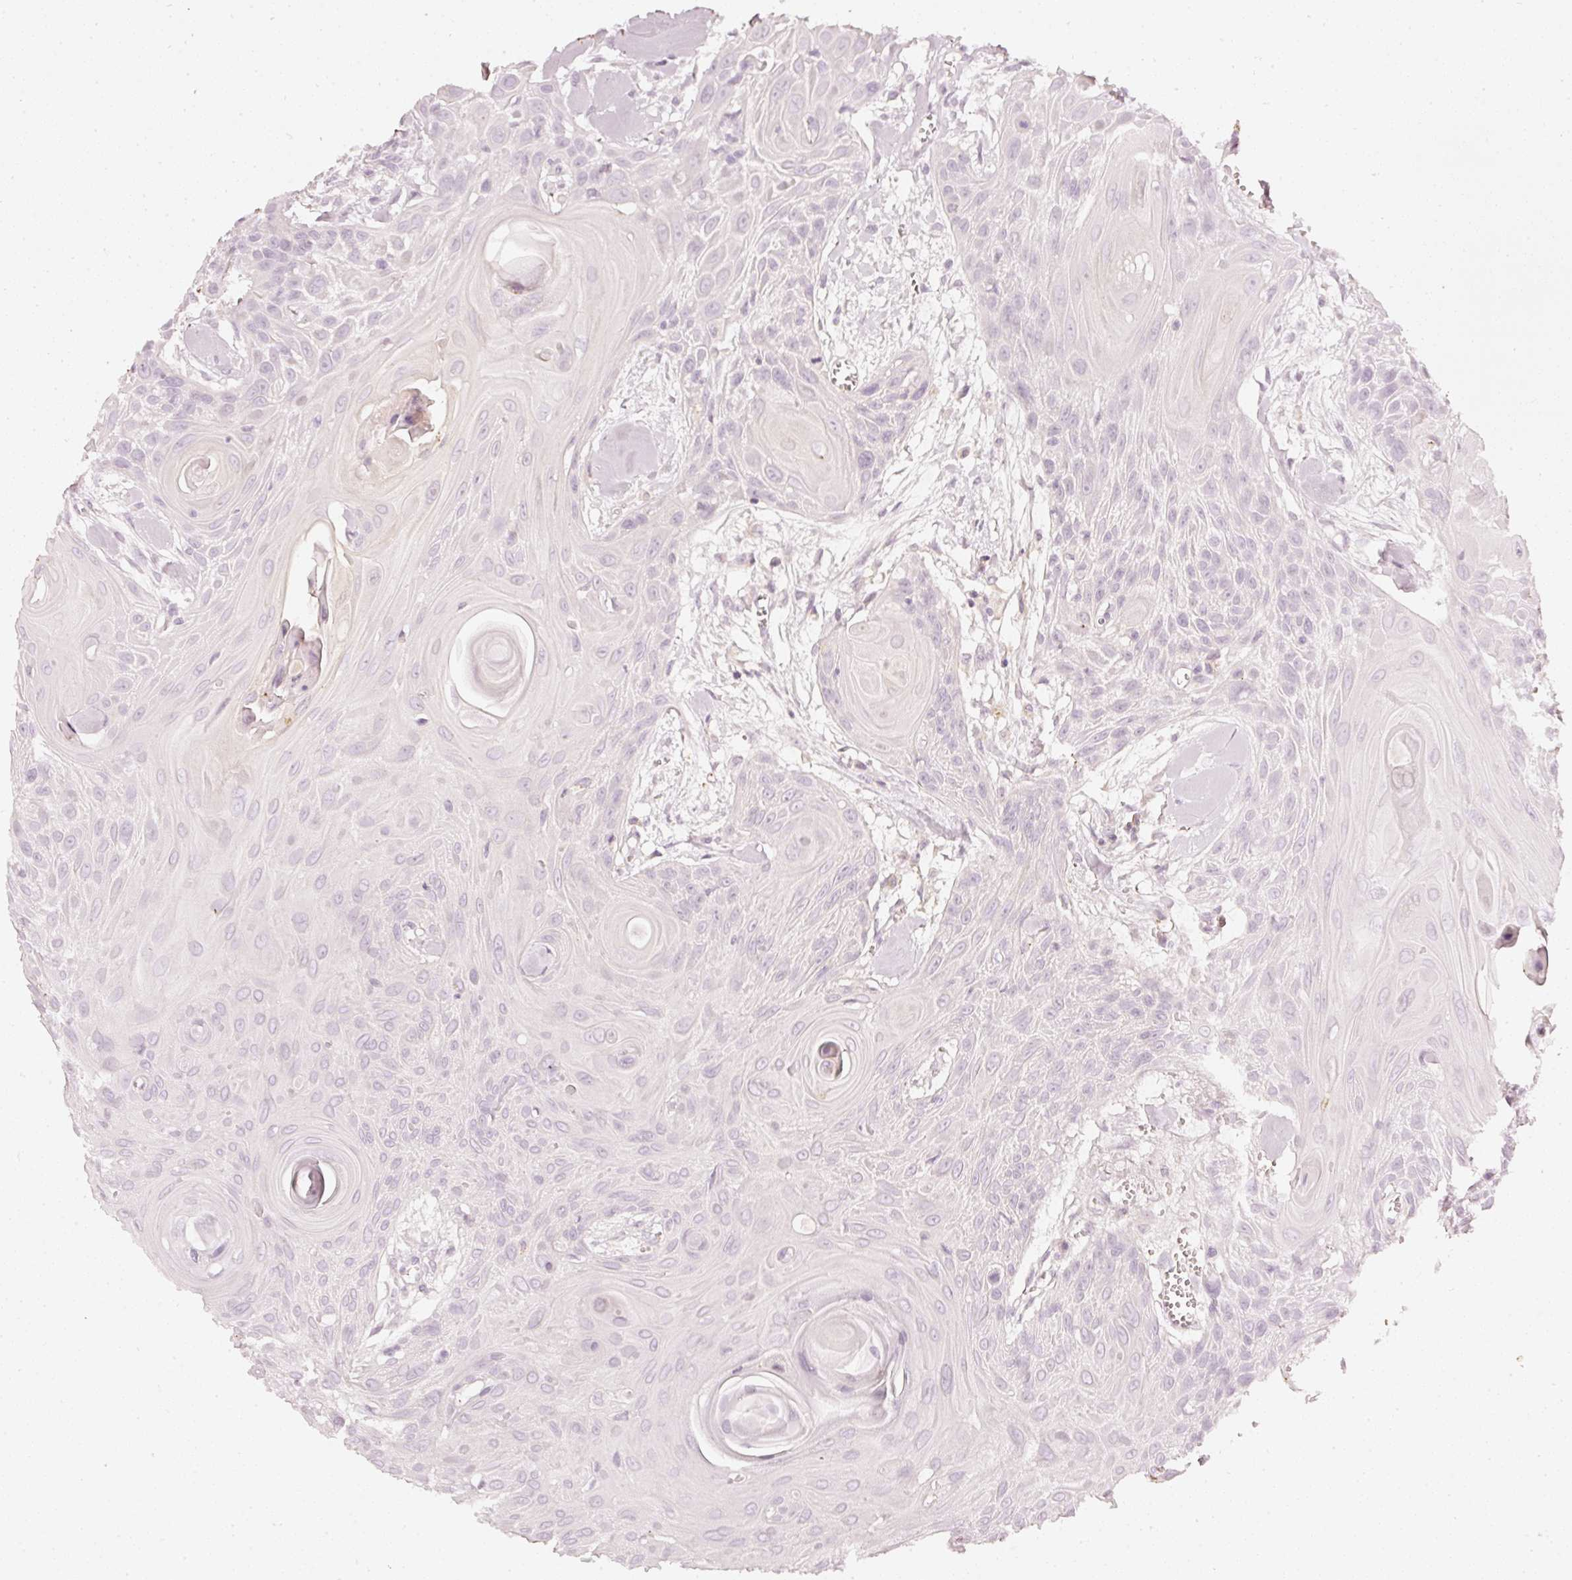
{"staining": {"intensity": "negative", "quantity": "none", "location": "none"}, "tissue": "head and neck cancer", "cell_type": "Tumor cells", "image_type": "cancer", "snomed": [{"axis": "morphology", "description": "Squamous cell carcinoma, NOS"}, {"axis": "topography", "description": "Lymph node"}, {"axis": "topography", "description": "Salivary gland"}, {"axis": "topography", "description": "Head-Neck"}], "caption": "Histopathology image shows no protein expression in tumor cells of squamous cell carcinoma (head and neck) tissue.", "gene": "CNP", "patient": {"sex": "female", "age": 74}}